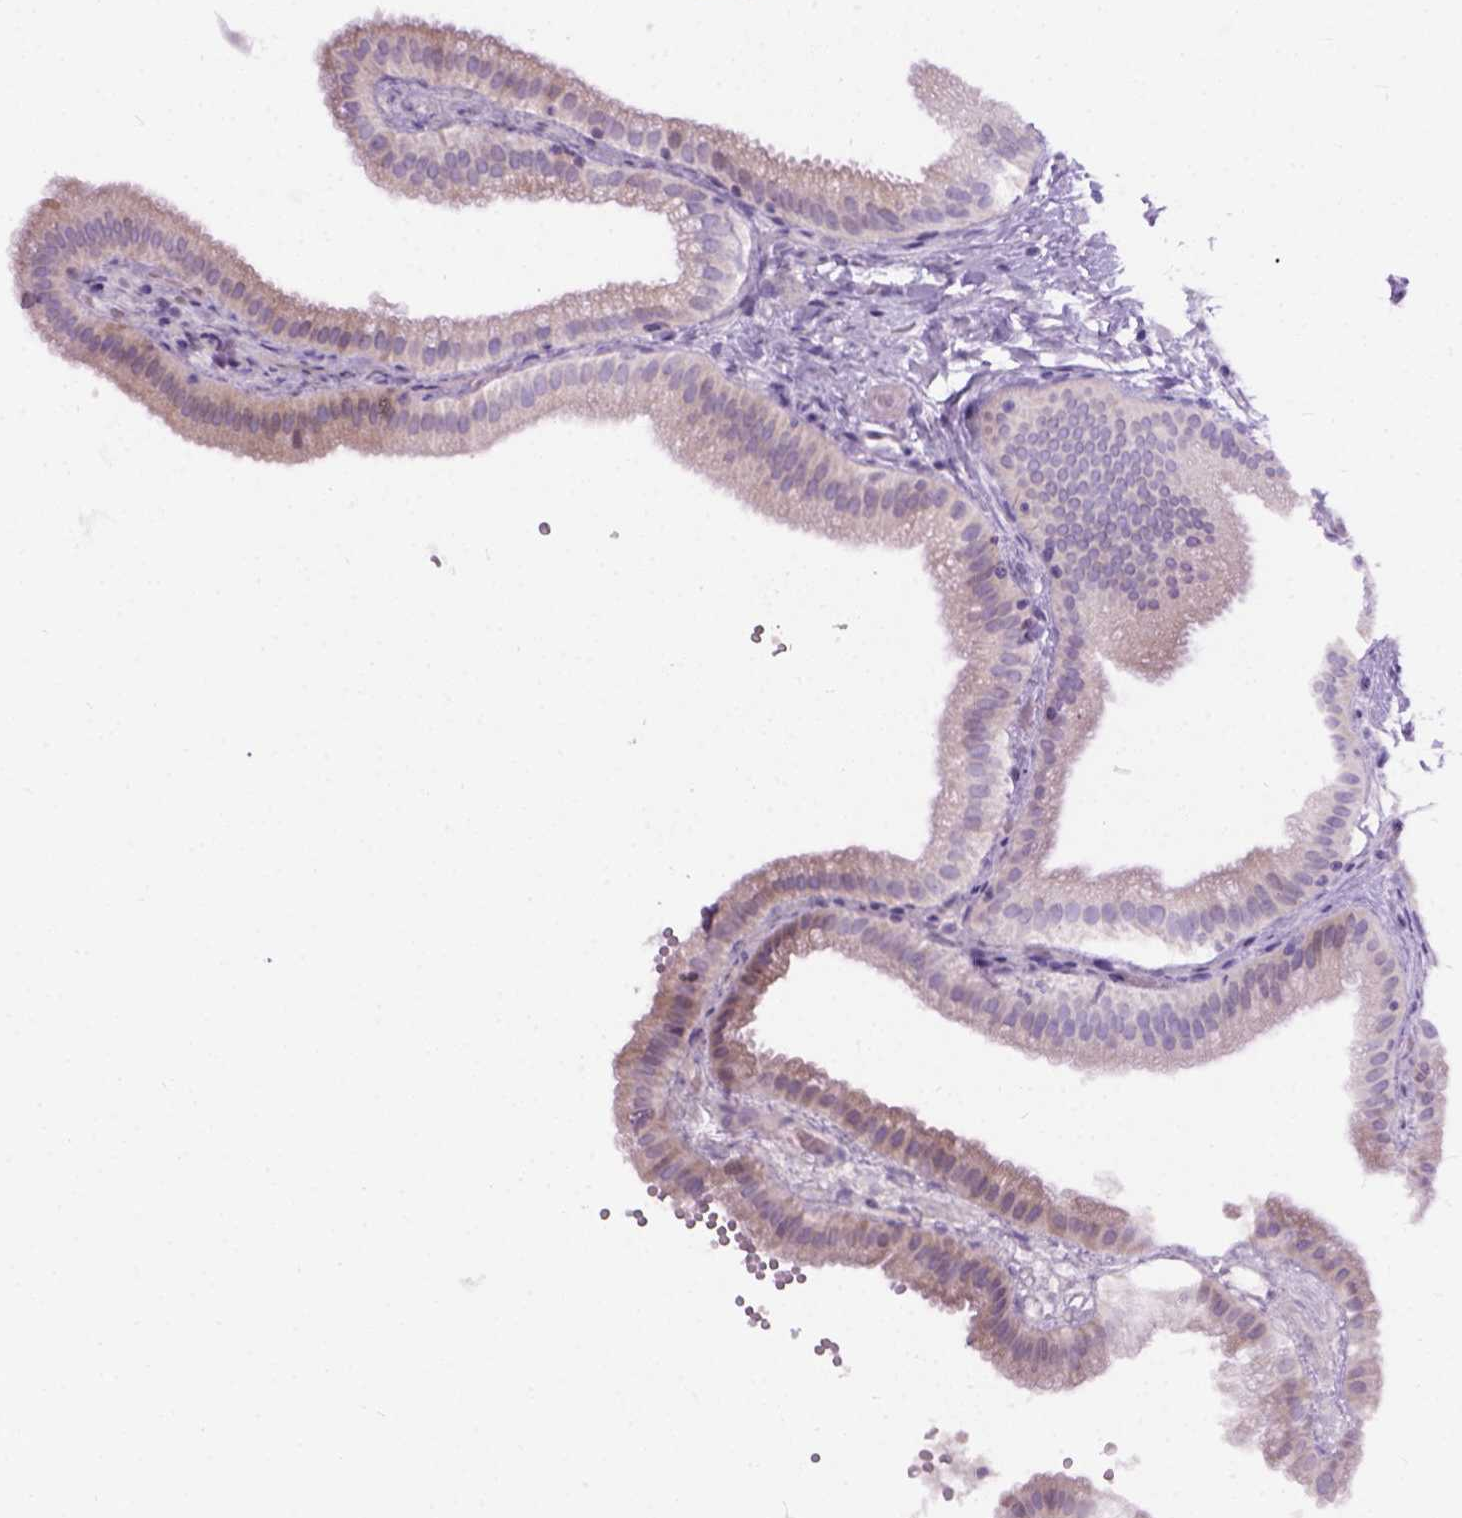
{"staining": {"intensity": "weak", "quantity": "25%-75%", "location": "cytoplasmic/membranous"}, "tissue": "gallbladder", "cell_type": "Glandular cells", "image_type": "normal", "snomed": [{"axis": "morphology", "description": "Normal tissue, NOS"}, {"axis": "topography", "description": "Gallbladder"}], "caption": "Unremarkable gallbladder shows weak cytoplasmic/membranous staining in about 25%-75% of glandular cells, visualized by immunohistochemistry.", "gene": "AXDND1", "patient": {"sex": "female", "age": 63}}